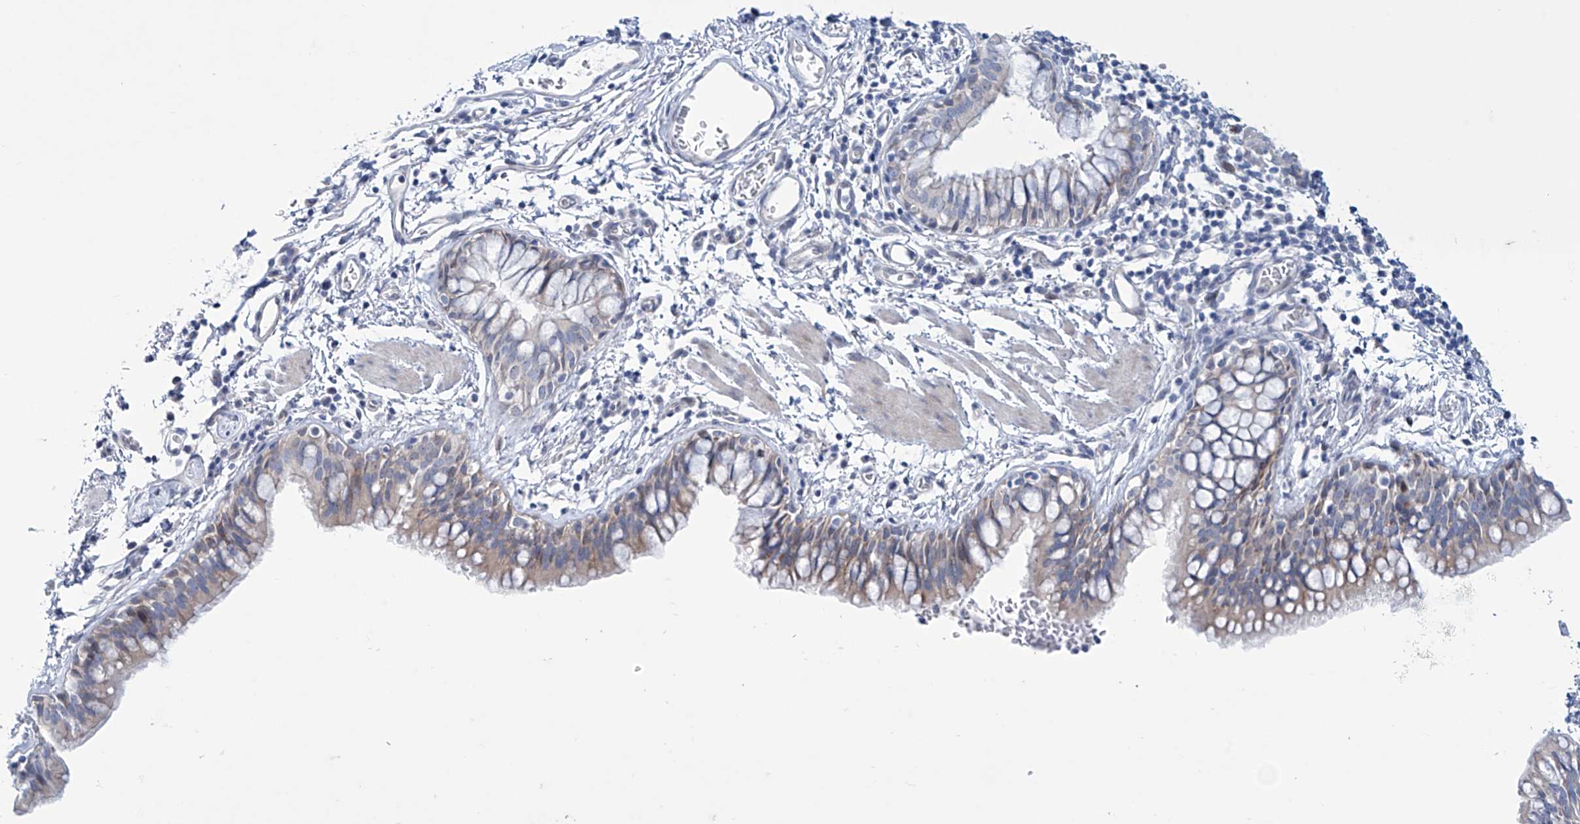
{"staining": {"intensity": "weak", "quantity": "25%-75%", "location": "cytoplasmic/membranous"}, "tissue": "bronchus", "cell_type": "Respiratory epithelial cells", "image_type": "normal", "snomed": [{"axis": "morphology", "description": "Normal tissue, NOS"}, {"axis": "topography", "description": "Cartilage tissue"}, {"axis": "topography", "description": "Bronchus"}], "caption": "The photomicrograph displays staining of normal bronchus, revealing weak cytoplasmic/membranous protein expression (brown color) within respiratory epithelial cells.", "gene": "TRIM60", "patient": {"sex": "female", "age": 36}}